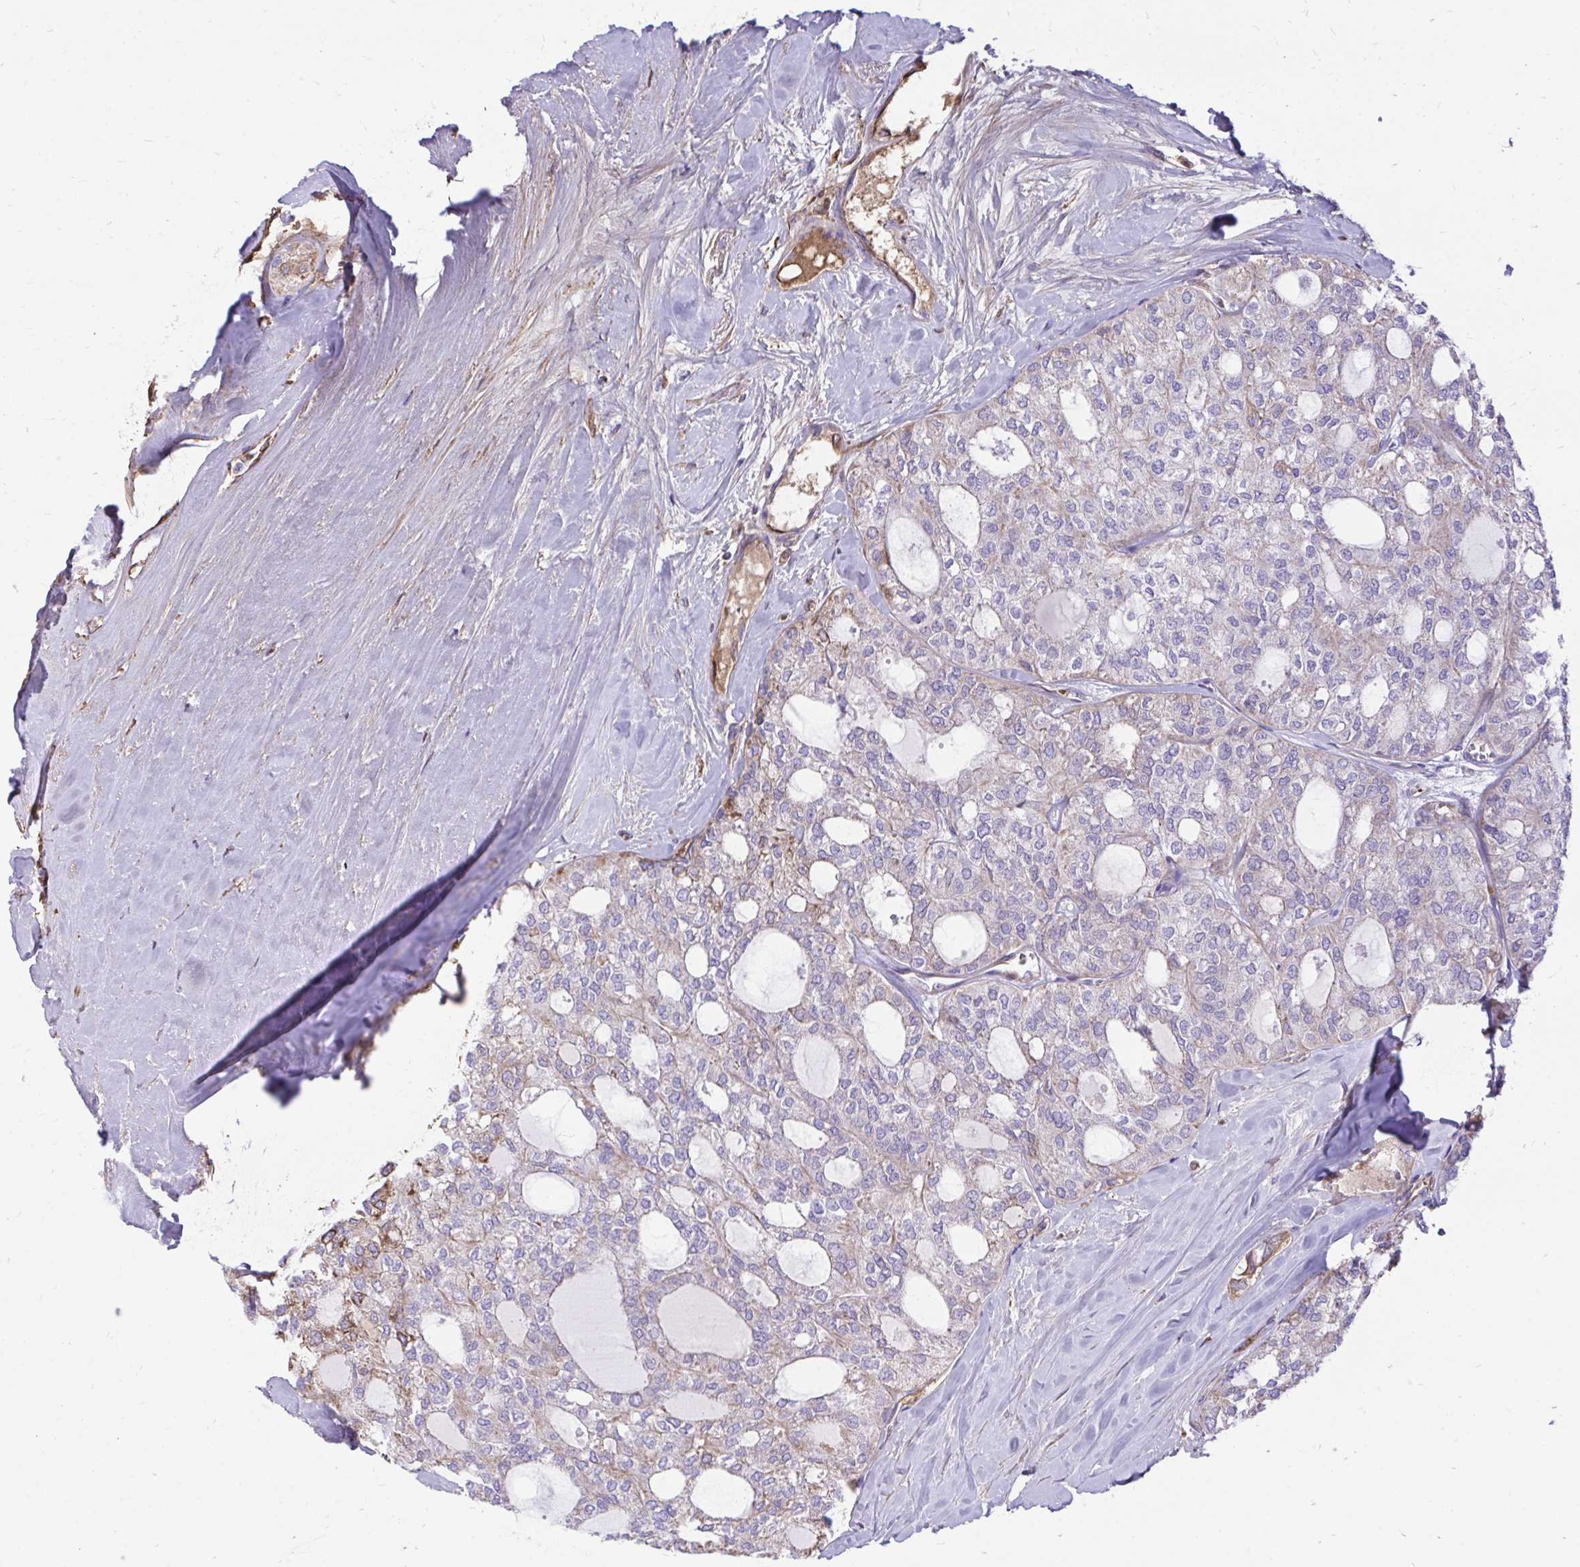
{"staining": {"intensity": "weak", "quantity": "25%-75%", "location": "cytoplasmic/membranous"}, "tissue": "thyroid cancer", "cell_type": "Tumor cells", "image_type": "cancer", "snomed": [{"axis": "morphology", "description": "Follicular adenoma carcinoma, NOS"}, {"axis": "topography", "description": "Thyroid gland"}], "caption": "High-power microscopy captured an immunohistochemistry micrograph of thyroid follicular adenoma carcinoma, revealing weak cytoplasmic/membranous positivity in approximately 25%-75% of tumor cells.", "gene": "ATP13A2", "patient": {"sex": "male", "age": 75}}